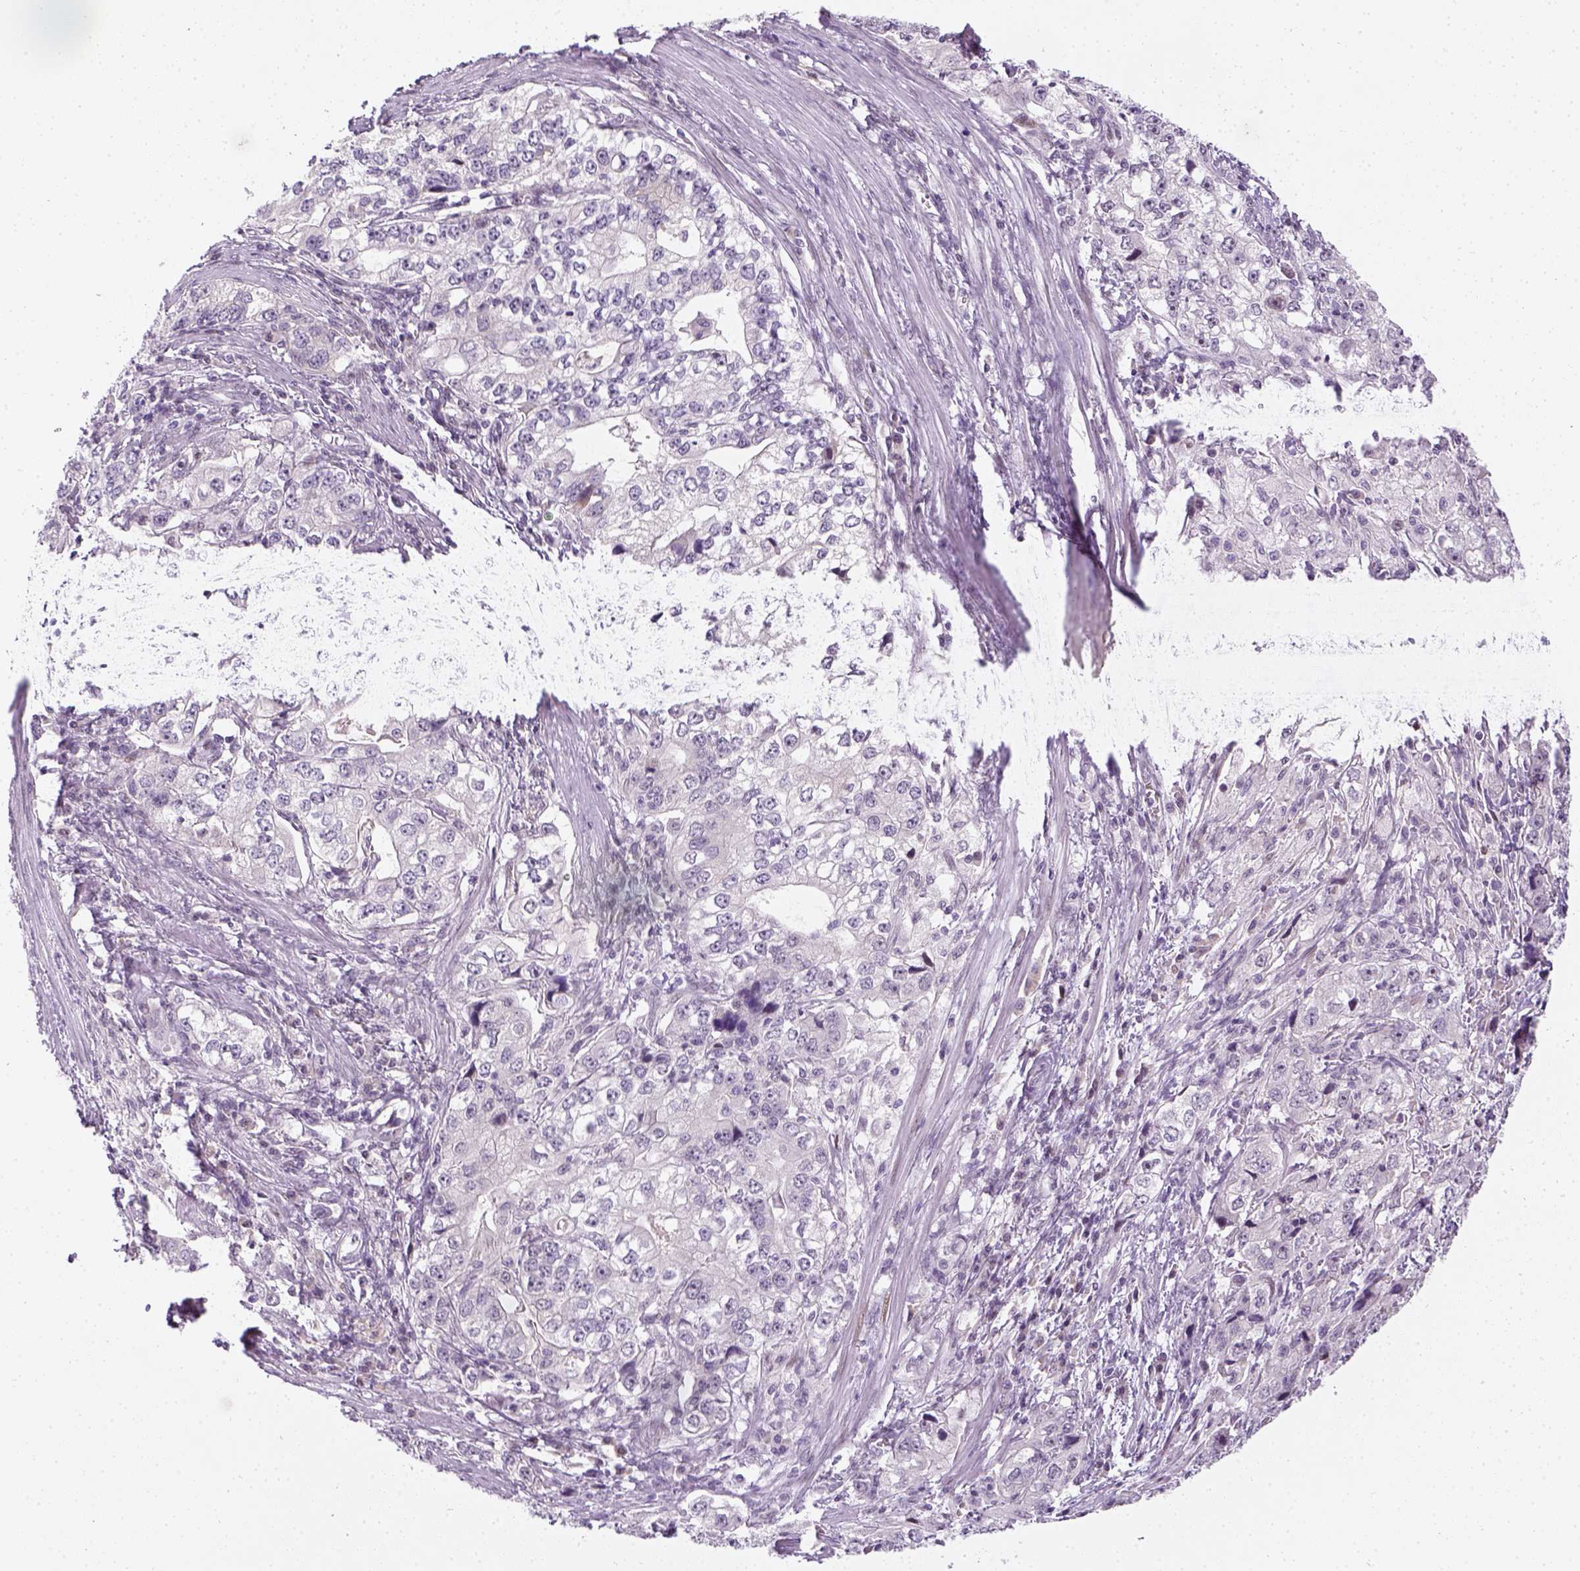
{"staining": {"intensity": "negative", "quantity": "none", "location": "none"}, "tissue": "stomach cancer", "cell_type": "Tumor cells", "image_type": "cancer", "snomed": [{"axis": "morphology", "description": "Adenocarcinoma, NOS"}, {"axis": "topography", "description": "Stomach, lower"}], "caption": "The photomicrograph shows no significant expression in tumor cells of stomach cancer (adenocarcinoma).", "gene": "MAGEB3", "patient": {"sex": "female", "age": 72}}